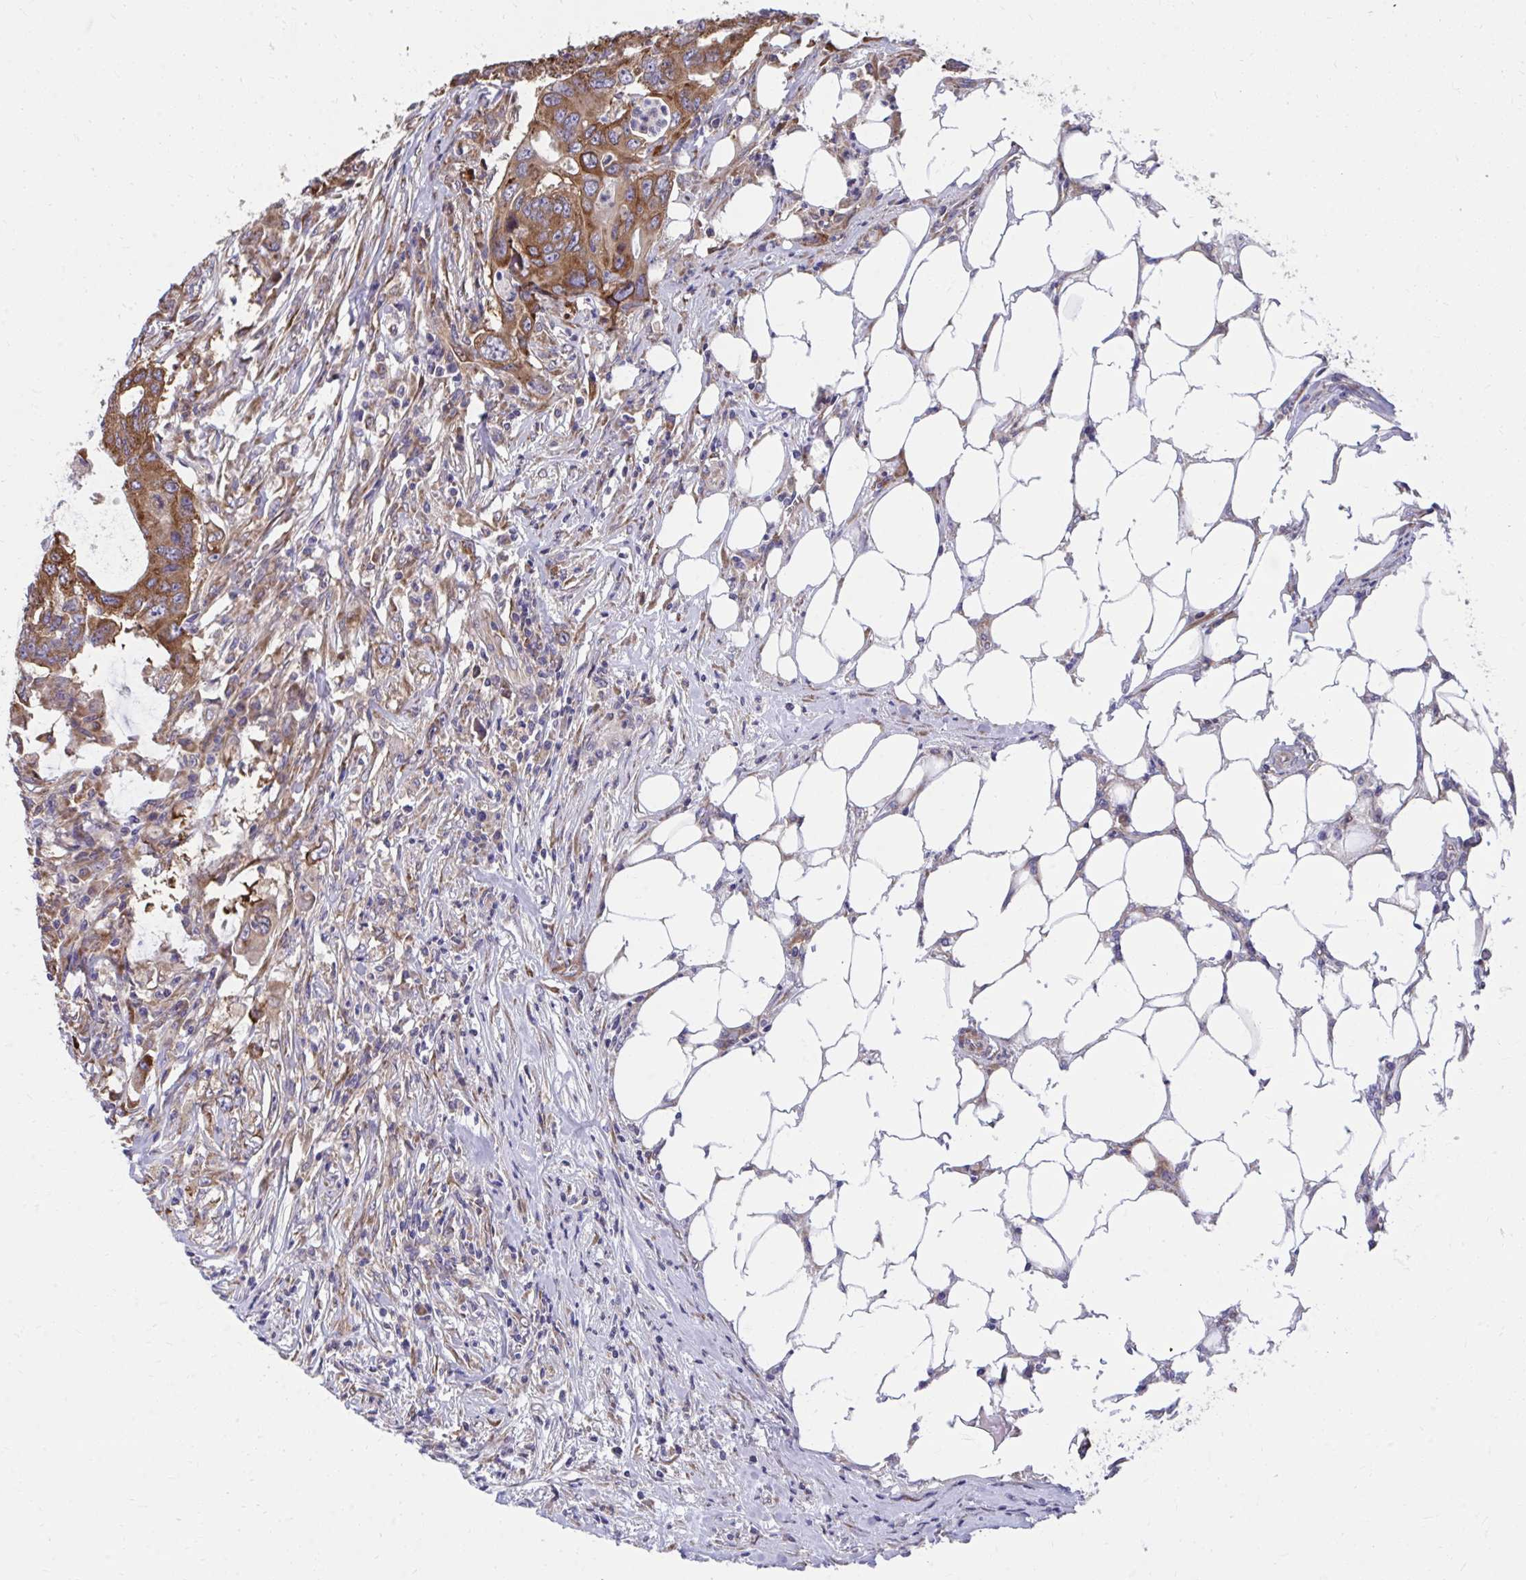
{"staining": {"intensity": "moderate", "quantity": ">75%", "location": "cytoplasmic/membranous"}, "tissue": "colorectal cancer", "cell_type": "Tumor cells", "image_type": "cancer", "snomed": [{"axis": "morphology", "description": "Adenocarcinoma, NOS"}, {"axis": "topography", "description": "Colon"}], "caption": "Immunohistochemical staining of adenocarcinoma (colorectal) reveals medium levels of moderate cytoplasmic/membranous protein positivity in about >75% of tumor cells. The protein of interest is shown in brown color, while the nuclei are stained blue.", "gene": "ZNF778", "patient": {"sex": "male", "age": 71}}